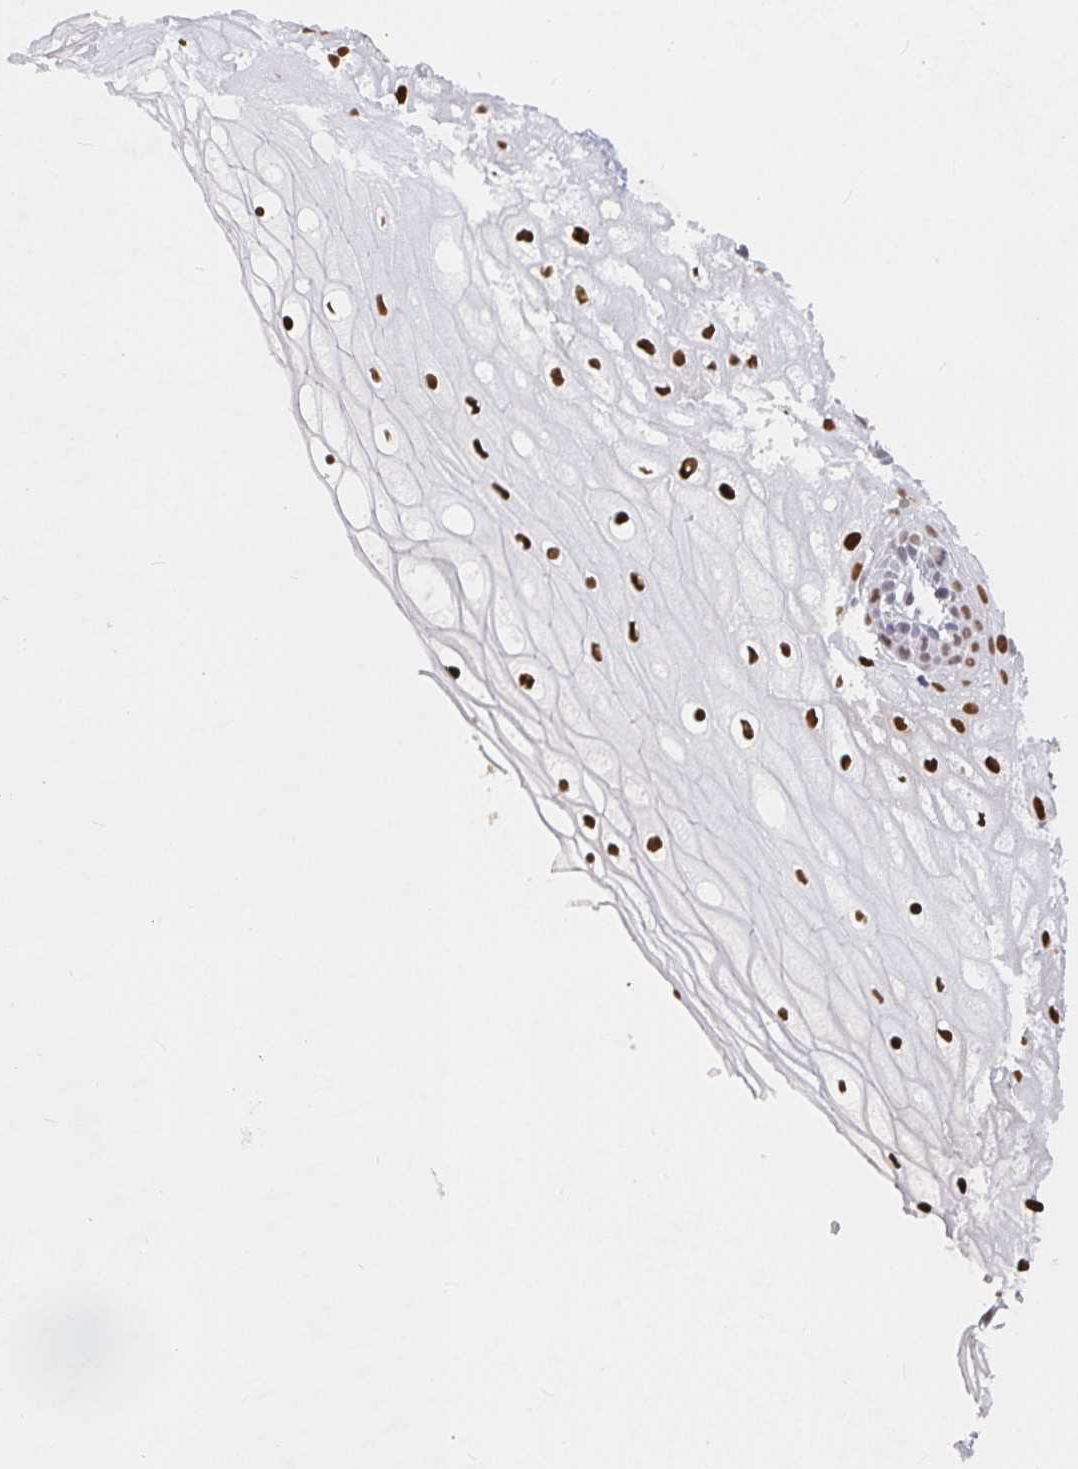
{"staining": {"intensity": "negative", "quantity": "none", "location": "none"}, "tissue": "cervix", "cell_type": "Glandular cells", "image_type": "normal", "snomed": [{"axis": "morphology", "description": "Normal tissue, NOS"}, {"axis": "topography", "description": "Cervix"}], "caption": "Human cervix stained for a protein using immunohistochemistry (IHC) demonstrates no staining in glandular cells.", "gene": "RCOR1", "patient": {"sex": "female", "age": 36}}